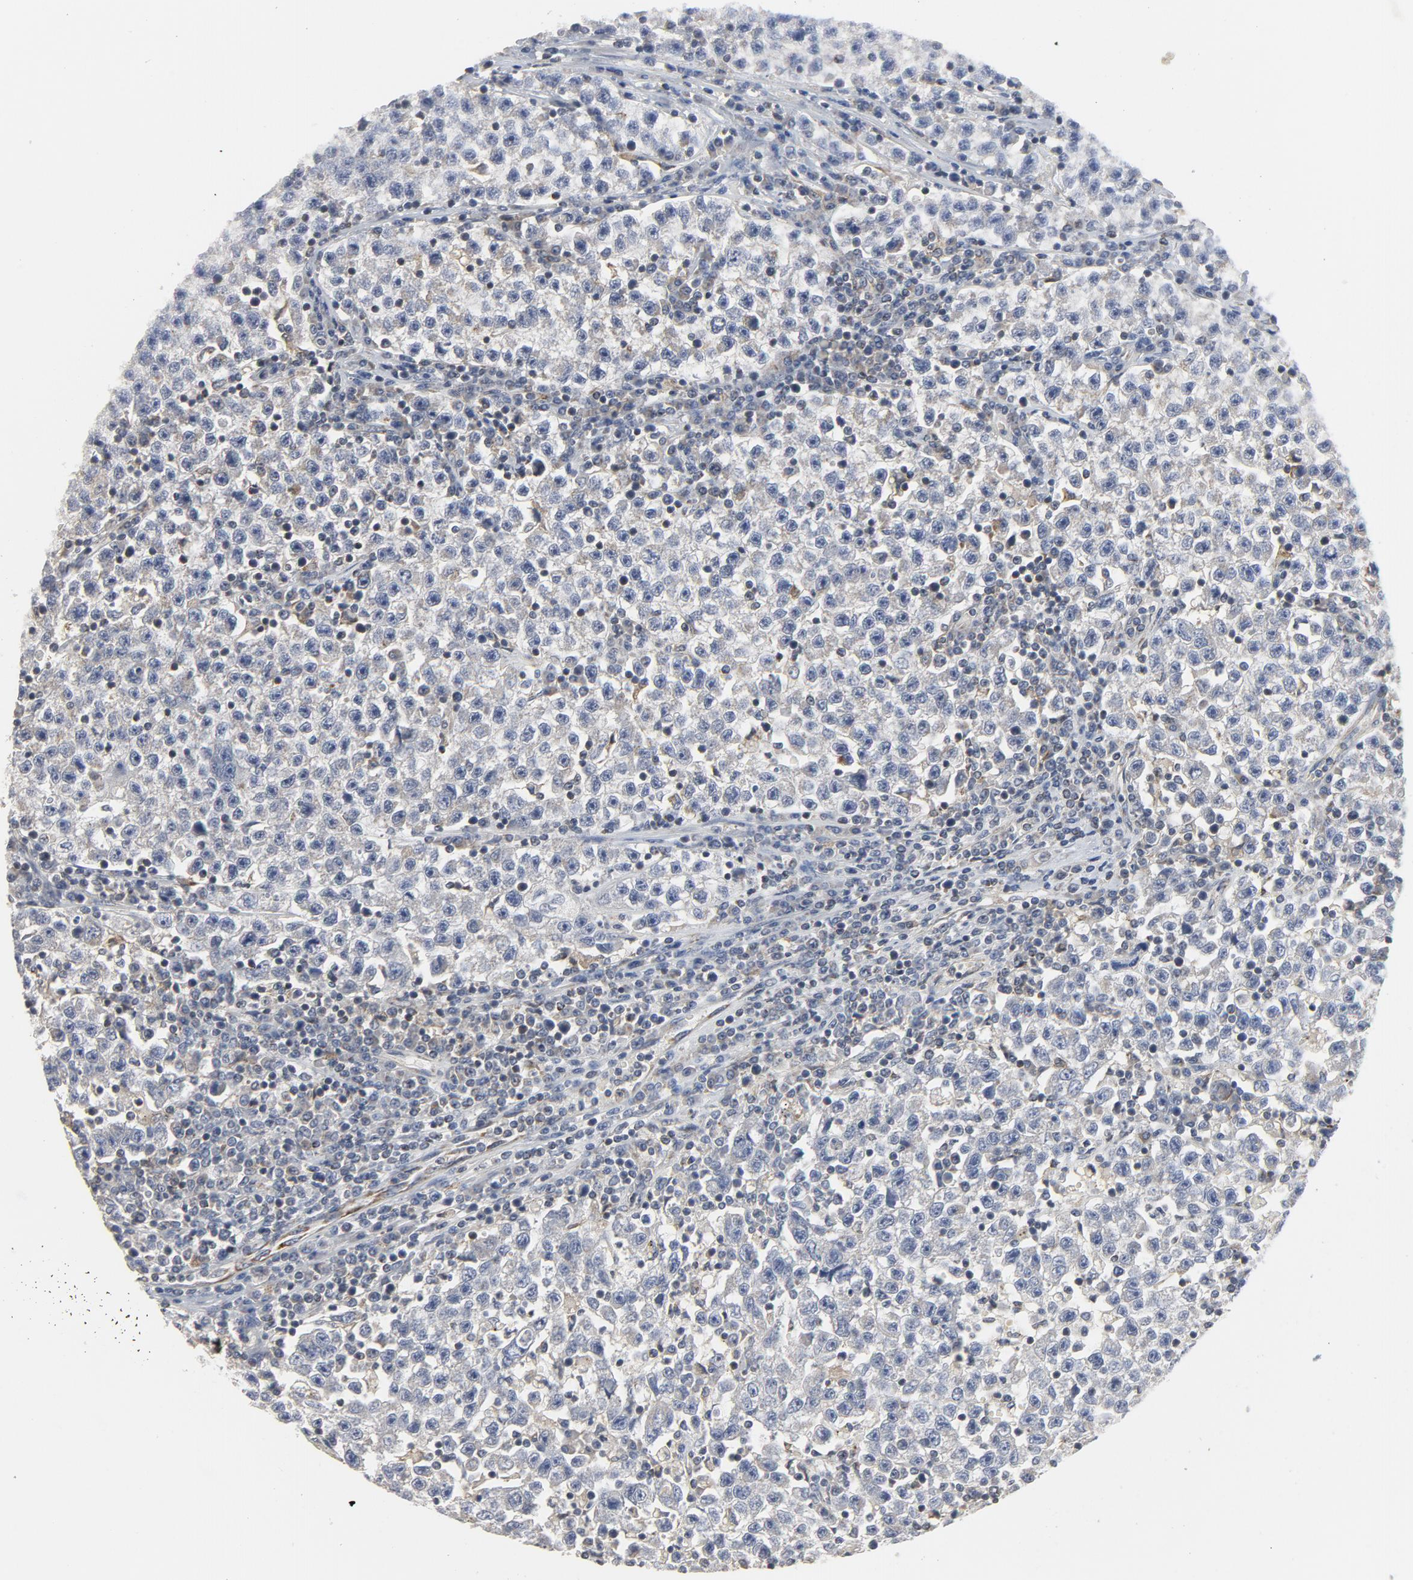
{"staining": {"intensity": "moderate", "quantity": ">75%", "location": "cytoplasmic/membranous"}, "tissue": "testis cancer", "cell_type": "Tumor cells", "image_type": "cancer", "snomed": [{"axis": "morphology", "description": "Seminoma, NOS"}, {"axis": "topography", "description": "Testis"}], "caption": "Immunohistochemistry (DAB) staining of testis cancer demonstrates moderate cytoplasmic/membranous protein positivity in about >75% of tumor cells. Nuclei are stained in blue.", "gene": "C14orf119", "patient": {"sex": "male", "age": 22}}